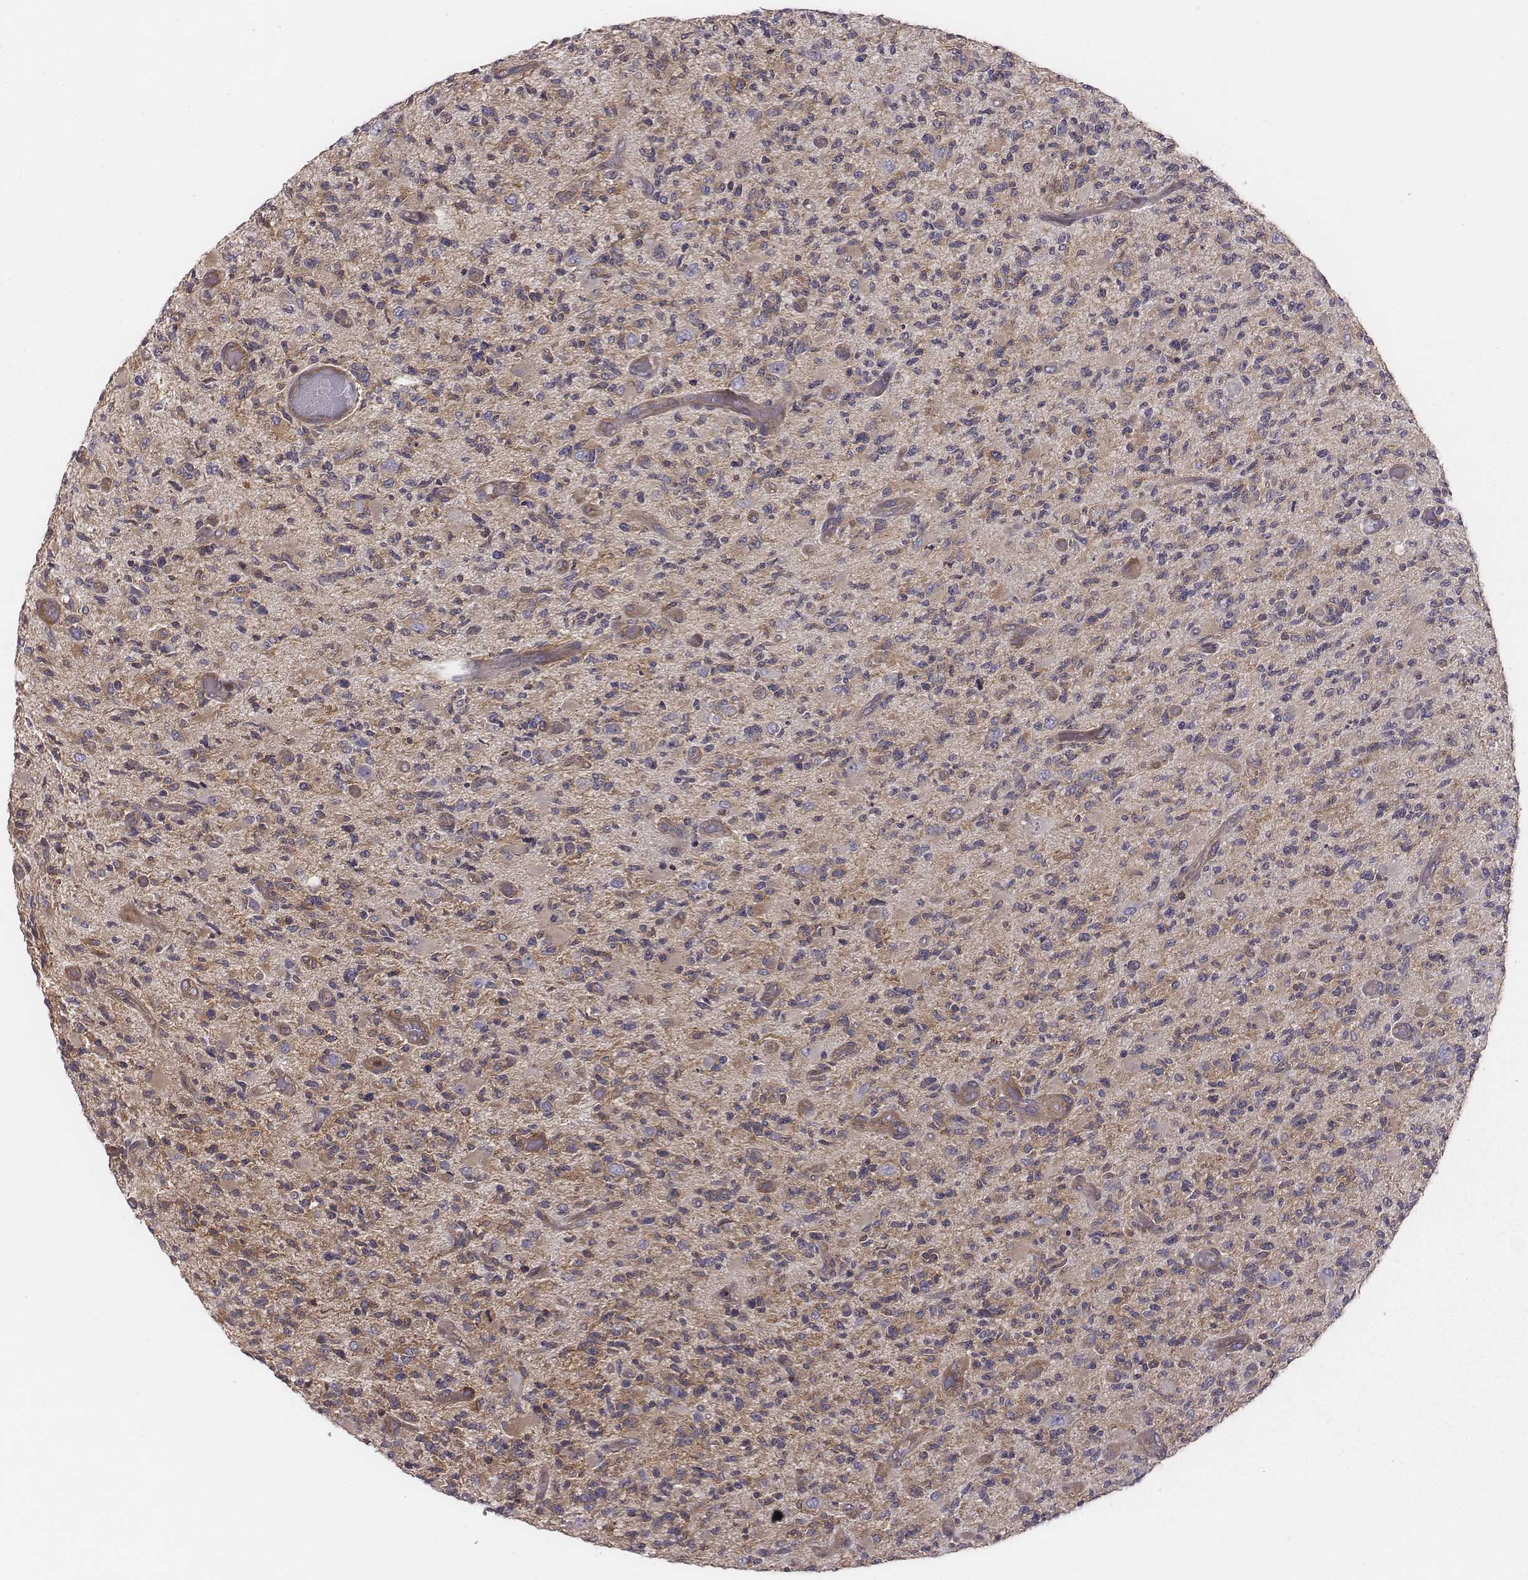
{"staining": {"intensity": "weak", "quantity": "25%-75%", "location": "cytoplasmic/membranous"}, "tissue": "glioma", "cell_type": "Tumor cells", "image_type": "cancer", "snomed": [{"axis": "morphology", "description": "Glioma, malignant, High grade"}, {"axis": "topography", "description": "Brain"}], "caption": "Protein expression analysis of human glioma reveals weak cytoplasmic/membranous staining in about 25%-75% of tumor cells.", "gene": "CAD", "patient": {"sex": "female", "age": 63}}